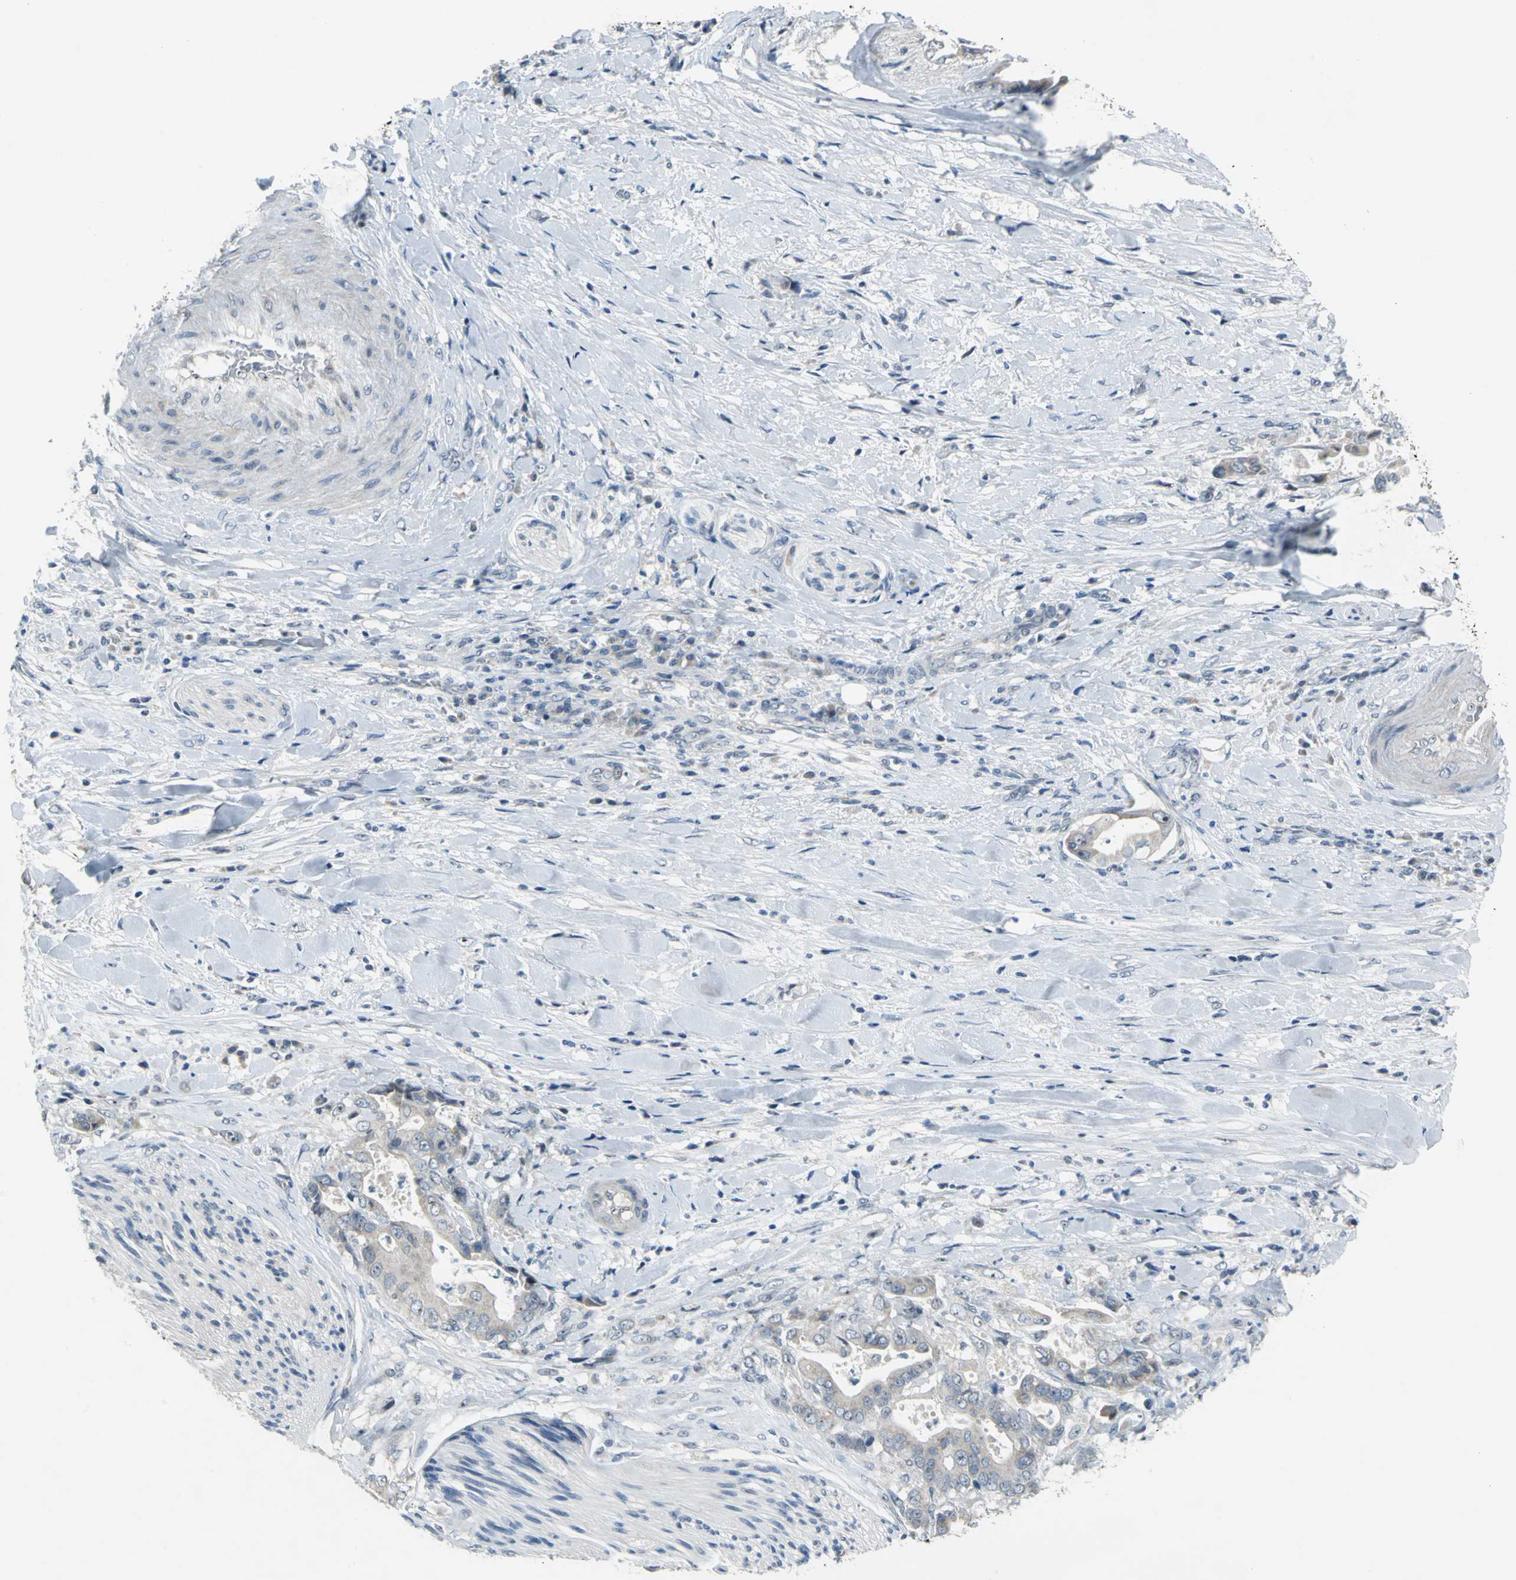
{"staining": {"intensity": "weak", "quantity": "25%-75%", "location": "nuclear"}, "tissue": "liver cancer", "cell_type": "Tumor cells", "image_type": "cancer", "snomed": [{"axis": "morphology", "description": "Cholangiocarcinoma"}, {"axis": "topography", "description": "Liver"}], "caption": "Weak nuclear staining for a protein is present in about 25%-75% of tumor cells of liver cancer (cholangiocarcinoma) using IHC.", "gene": "MYBBP1A", "patient": {"sex": "male", "age": 58}}